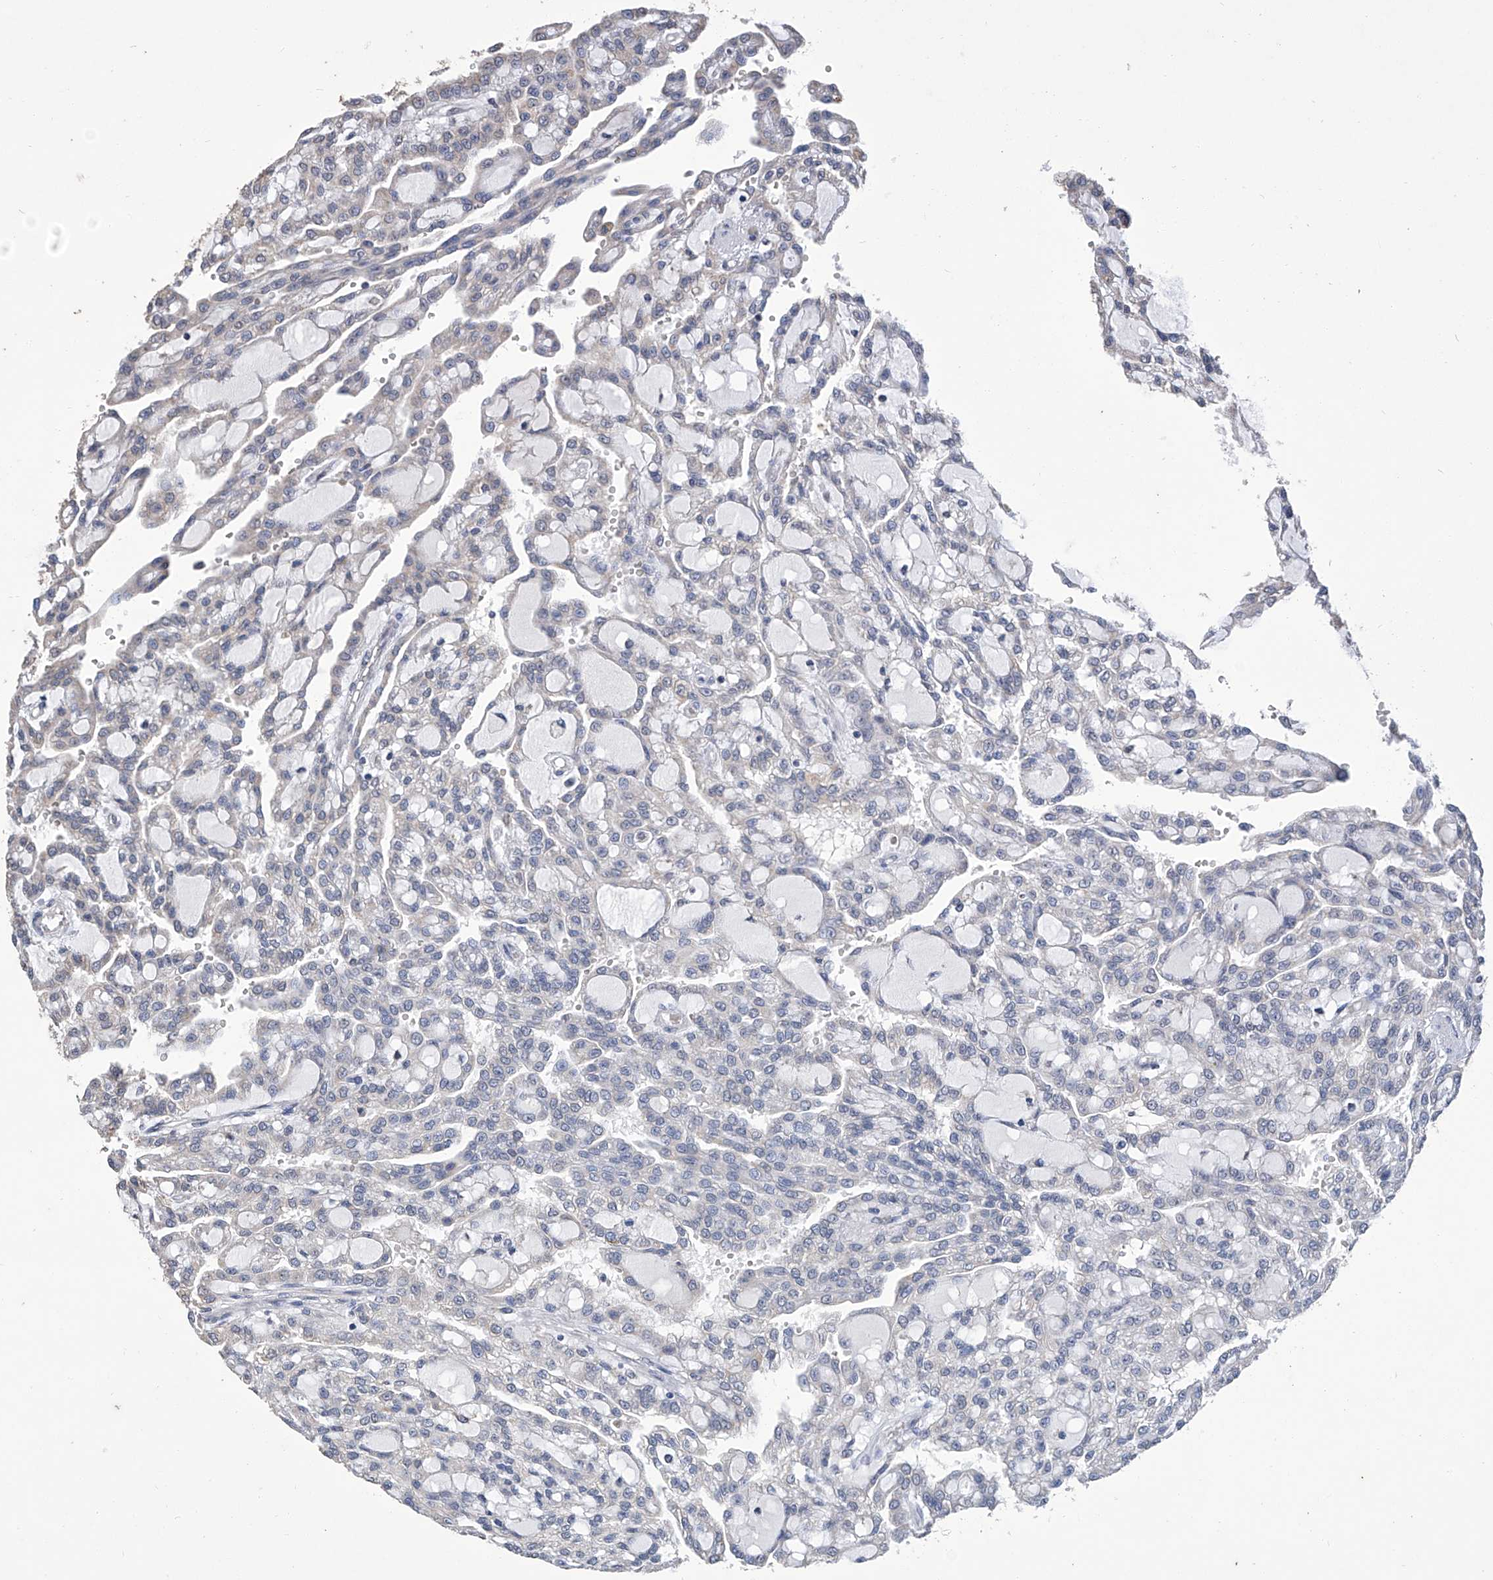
{"staining": {"intensity": "negative", "quantity": "none", "location": "none"}, "tissue": "renal cancer", "cell_type": "Tumor cells", "image_type": "cancer", "snomed": [{"axis": "morphology", "description": "Adenocarcinoma, NOS"}, {"axis": "topography", "description": "Kidney"}], "caption": "A micrograph of human renal cancer is negative for staining in tumor cells. The staining is performed using DAB brown chromogen with nuclei counter-stained in using hematoxylin.", "gene": "GPT", "patient": {"sex": "male", "age": 63}}